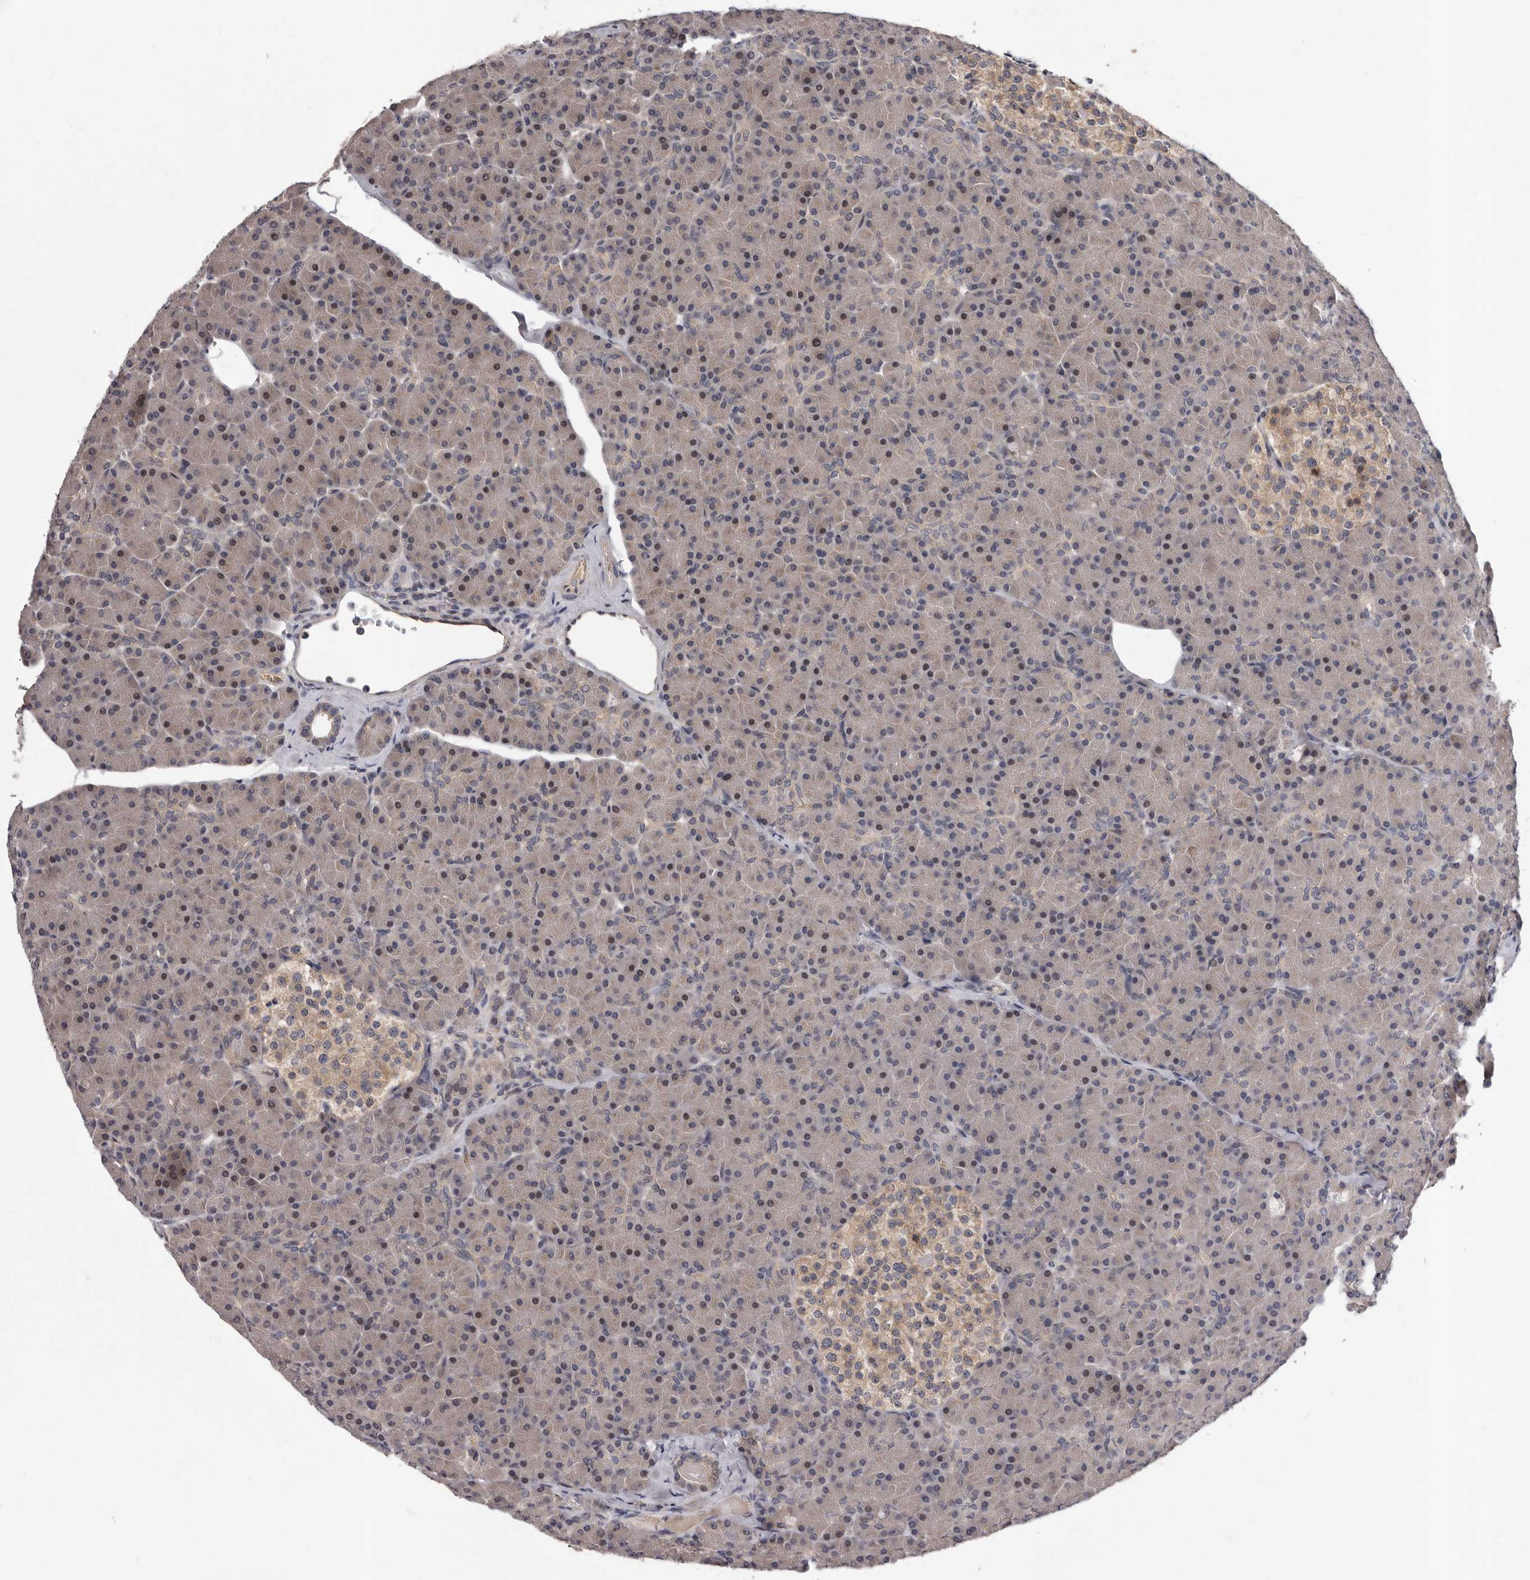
{"staining": {"intensity": "weak", "quantity": "25%-75%", "location": "cytoplasmic/membranous,nuclear"}, "tissue": "pancreas", "cell_type": "Exocrine glandular cells", "image_type": "normal", "snomed": [{"axis": "morphology", "description": "Normal tissue, NOS"}, {"axis": "topography", "description": "Pancreas"}], "caption": "This histopathology image displays immunohistochemistry (IHC) staining of normal pancreas, with low weak cytoplasmic/membranous,nuclear staining in about 25%-75% of exocrine glandular cells.", "gene": "MED8", "patient": {"sex": "female", "age": 43}}